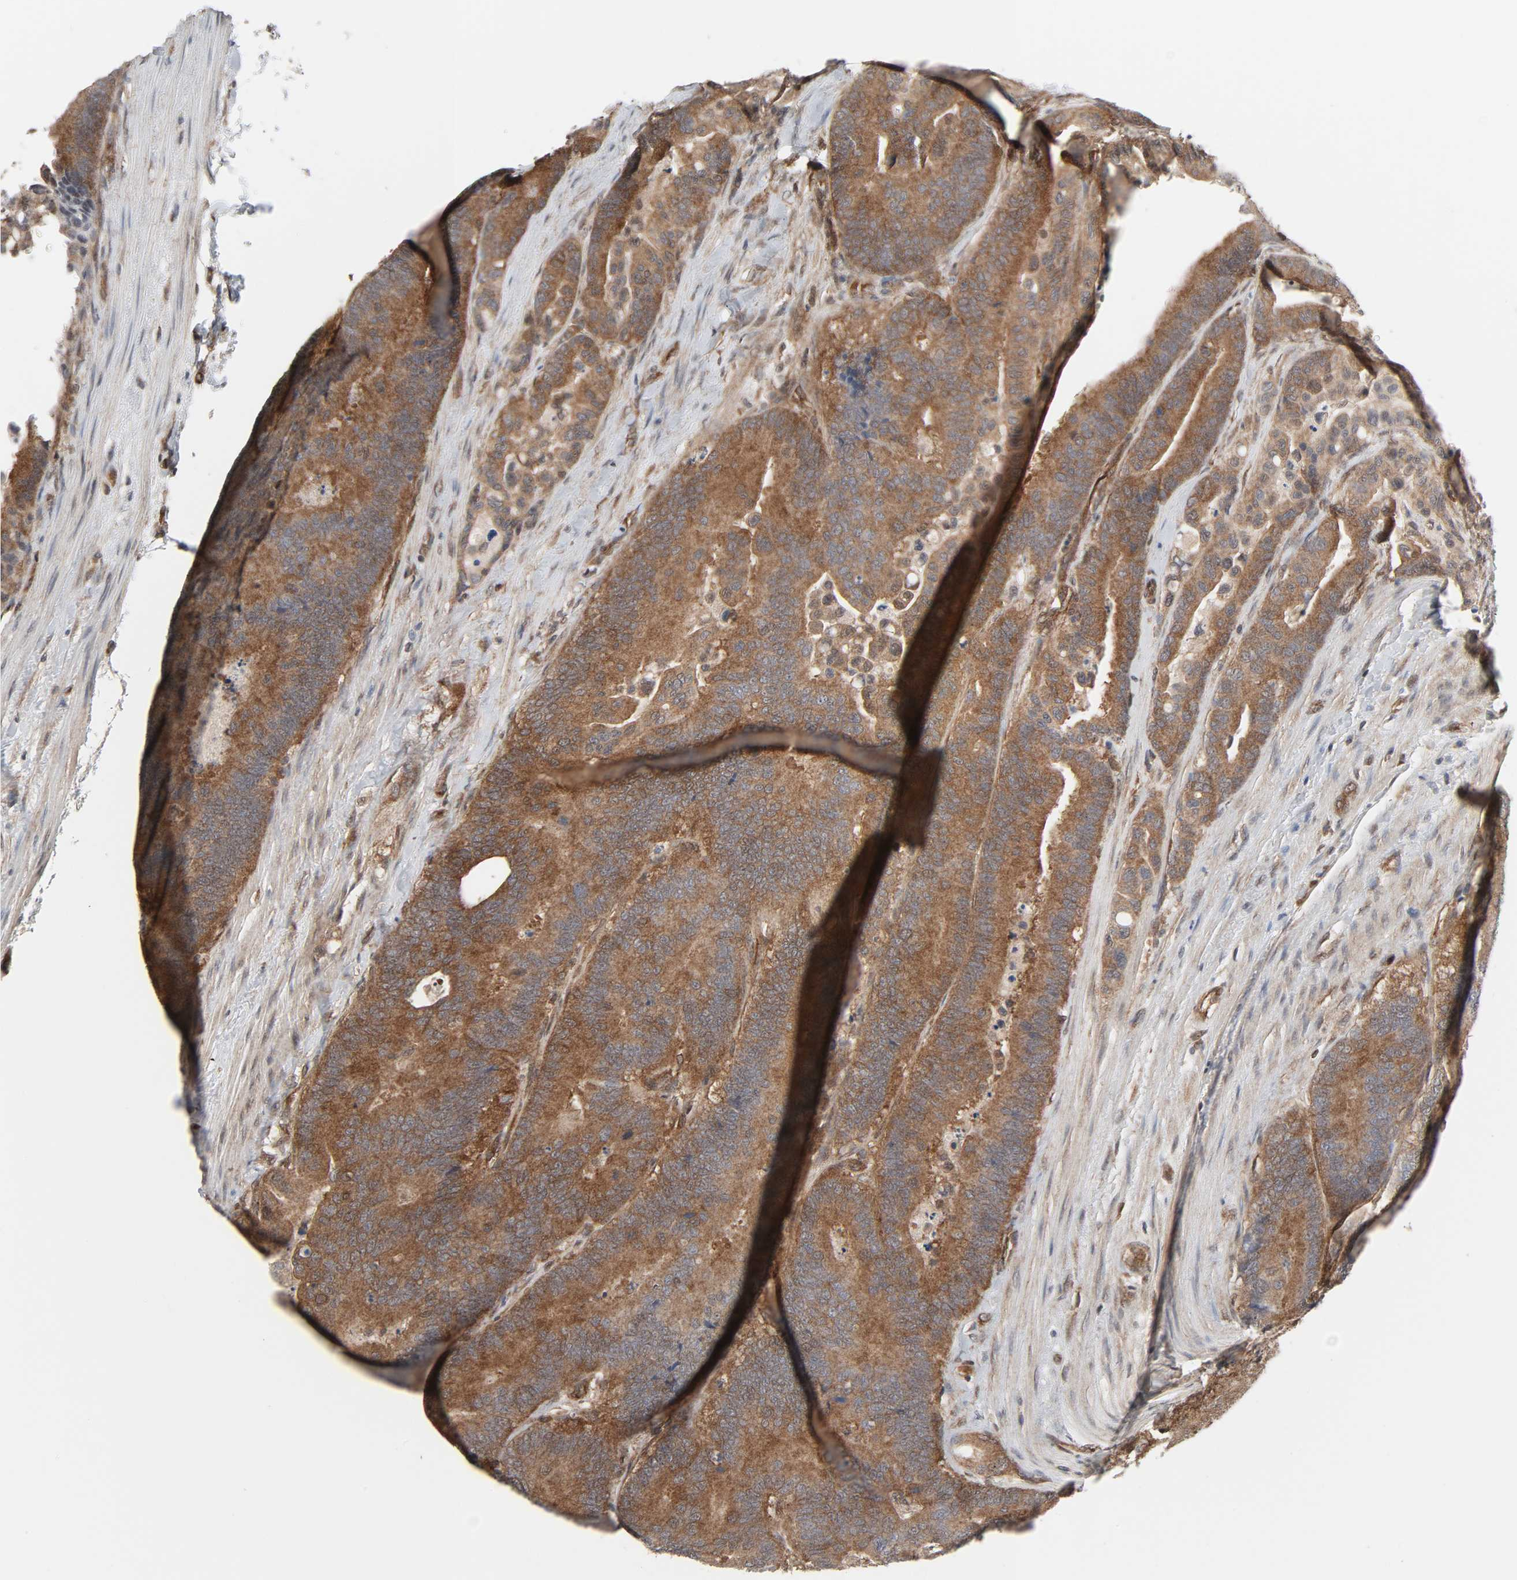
{"staining": {"intensity": "moderate", "quantity": ">75%", "location": "cytoplasmic/membranous"}, "tissue": "colorectal cancer", "cell_type": "Tumor cells", "image_type": "cancer", "snomed": [{"axis": "morphology", "description": "Normal tissue, NOS"}, {"axis": "morphology", "description": "Adenocarcinoma, NOS"}, {"axis": "topography", "description": "Colon"}], "caption": "High-magnification brightfield microscopy of colorectal cancer stained with DAB (3,3'-diaminobenzidine) (brown) and counterstained with hematoxylin (blue). tumor cells exhibit moderate cytoplasmic/membranous positivity is seen in about>75% of cells.", "gene": "GSK3A", "patient": {"sex": "male", "age": 82}}